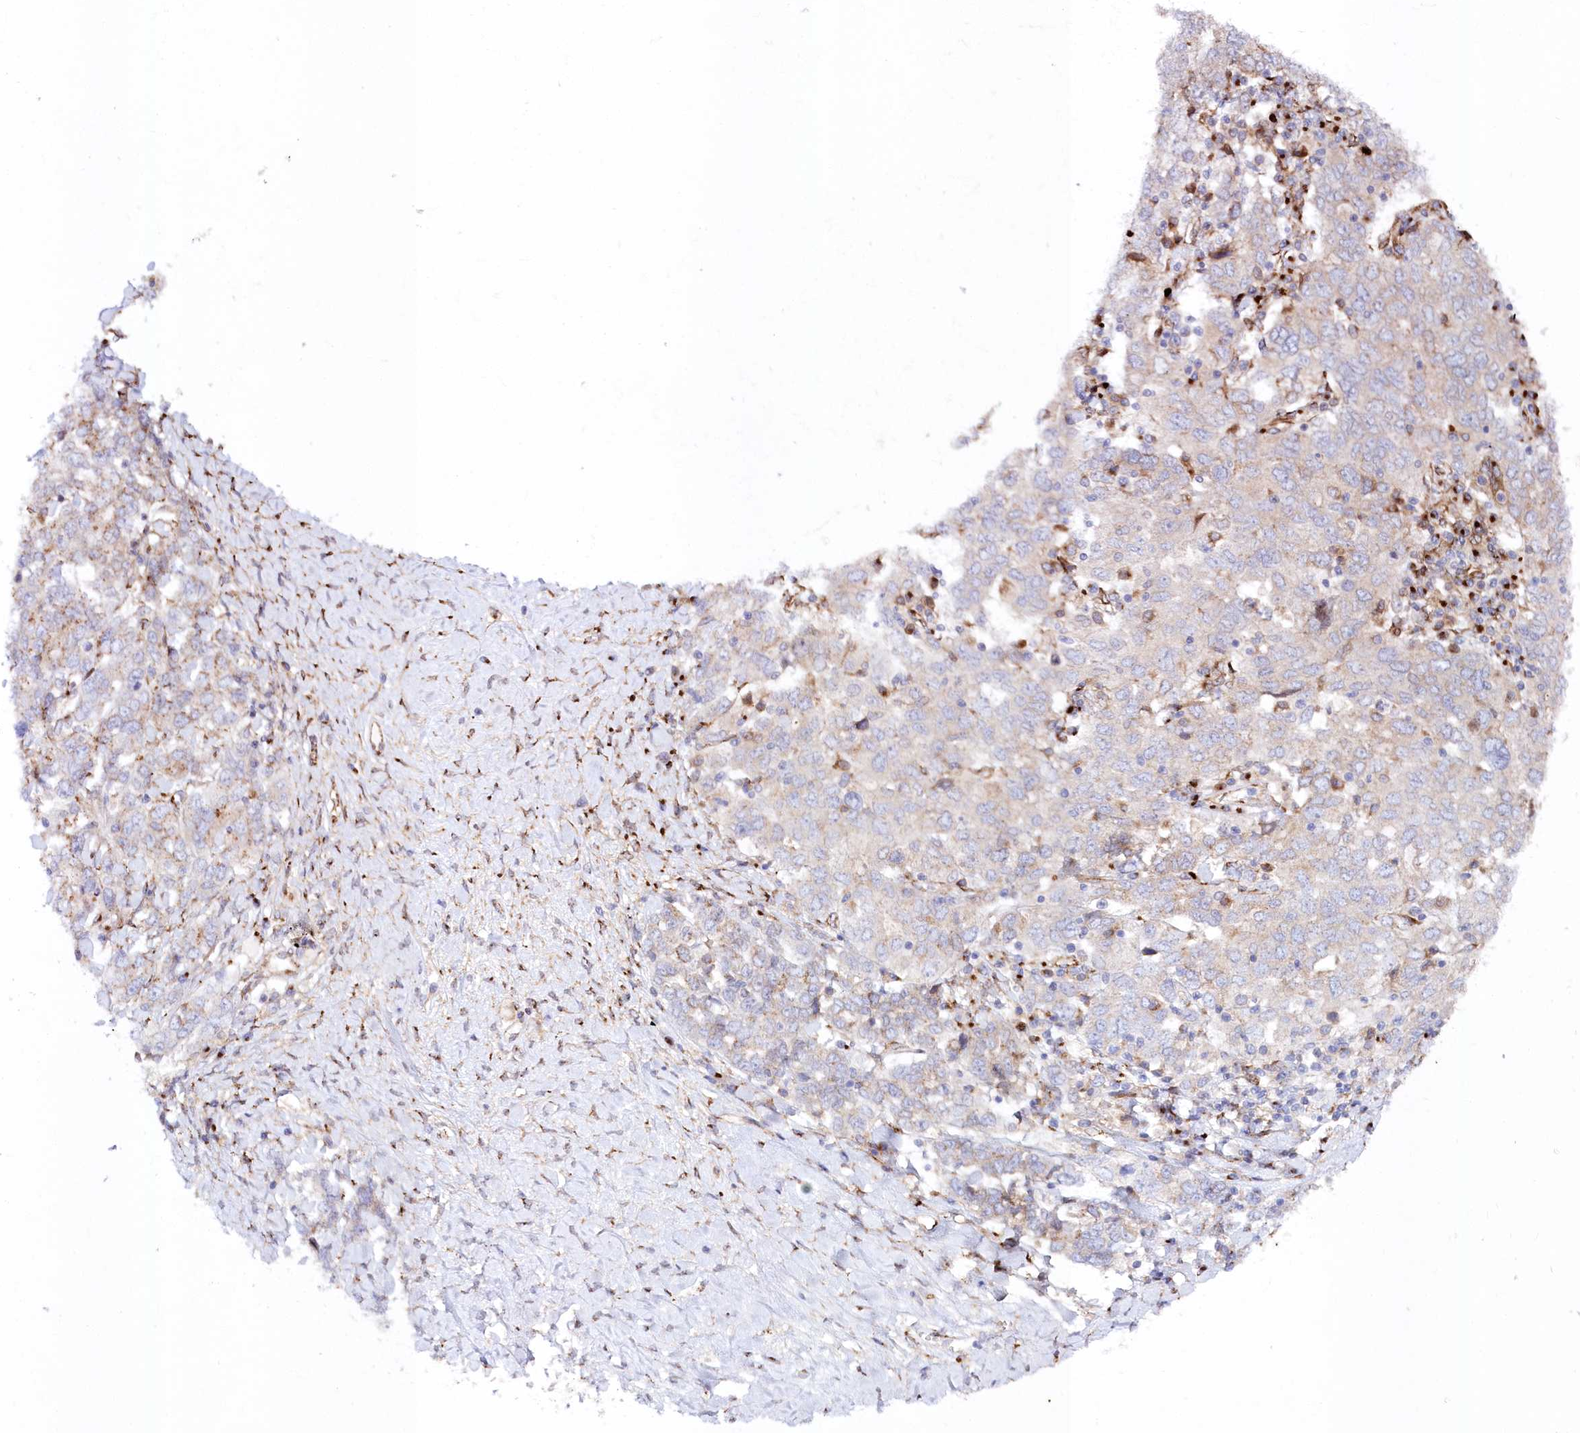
{"staining": {"intensity": "moderate", "quantity": "<25%", "location": "cytoplasmic/membranous"}, "tissue": "ovarian cancer", "cell_type": "Tumor cells", "image_type": "cancer", "snomed": [{"axis": "morphology", "description": "Carcinoma, endometroid"}, {"axis": "topography", "description": "Ovary"}], "caption": "There is low levels of moderate cytoplasmic/membranous positivity in tumor cells of ovarian cancer (endometroid carcinoma), as demonstrated by immunohistochemical staining (brown color).", "gene": "ABRAXAS2", "patient": {"sex": "female", "age": 62}}